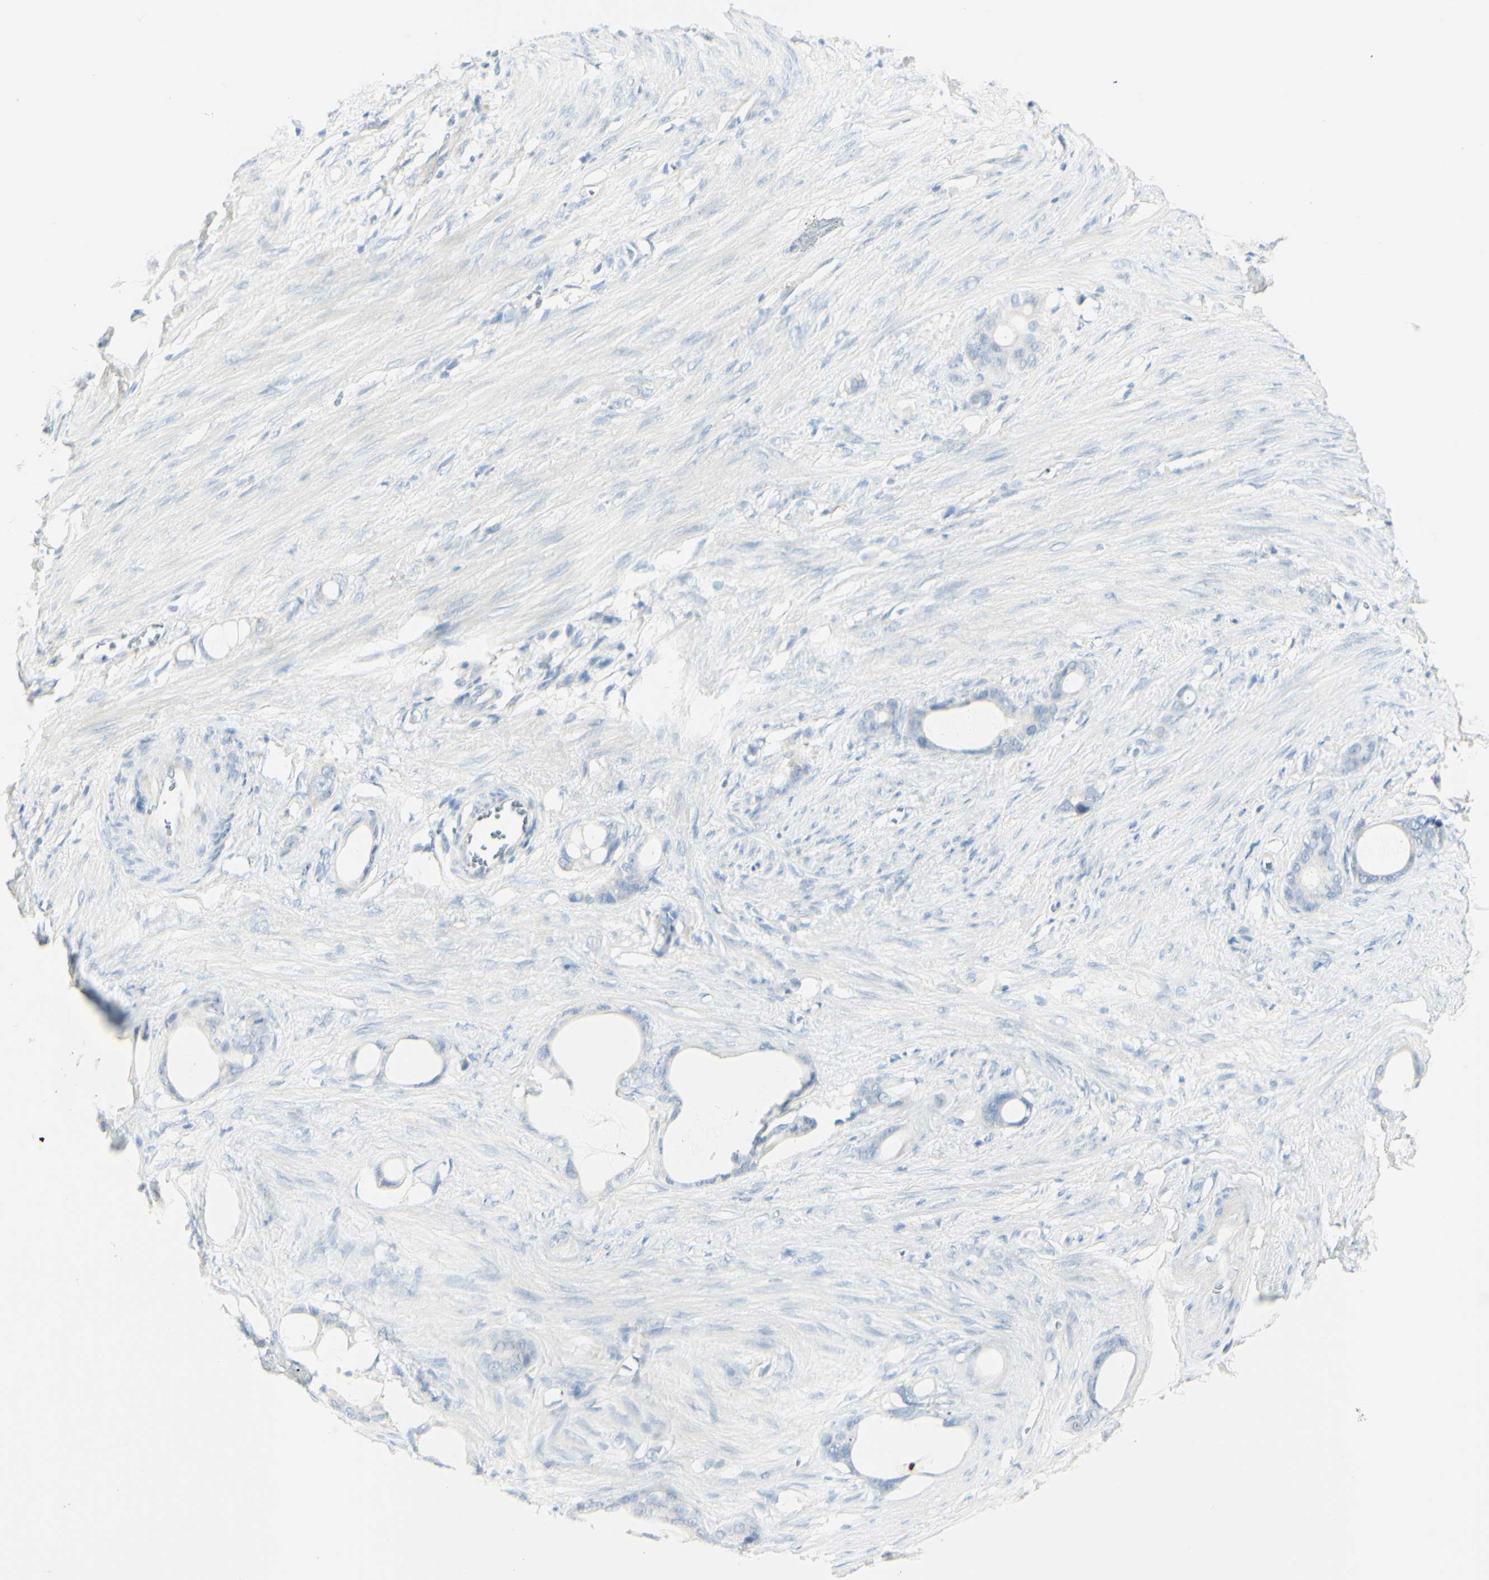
{"staining": {"intensity": "negative", "quantity": "none", "location": "none"}, "tissue": "stomach cancer", "cell_type": "Tumor cells", "image_type": "cancer", "snomed": [{"axis": "morphology", "description": "Adenocarcinoma, NOS"}, {"axis": "topography", "description": "Stomach"}], "caption": "Tumor cells show no significant expression in stomach cancer (adenocarcinoma).", "gene": "ART3", "patient": {"sex": "female", "age": 75}}